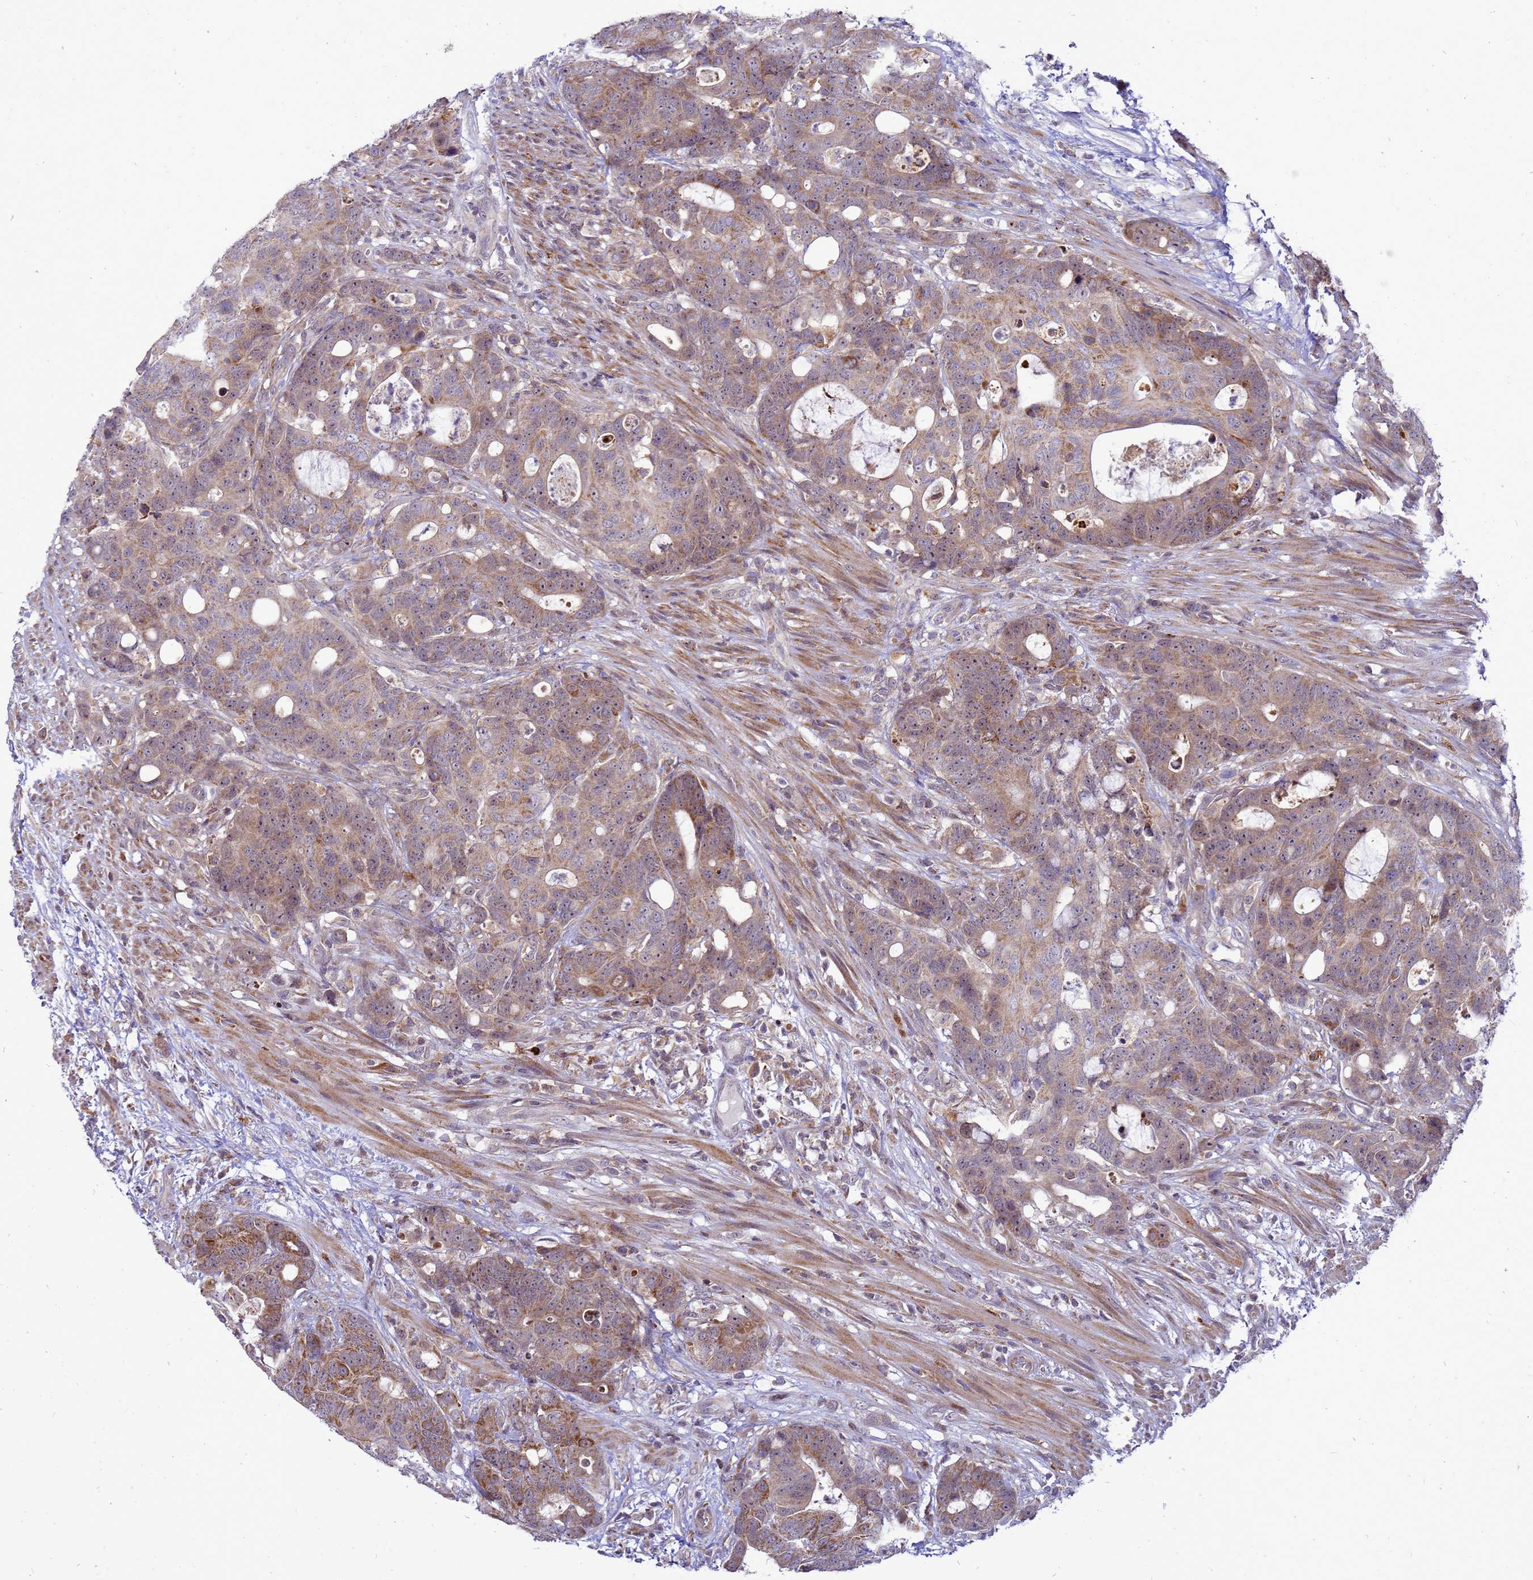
{"staining": {"intensity": "moderate", "quantity": ">75%", "location": "cytoplasmic/membranous"}, "tissue": "colorectal cancer", "cell_type": "Tumor cells", "image_type": "cancer", "snomed": [{"axis": "morphology", "description": "Adenocarcinoma, NOS"}, {"axis": "topography", "description": "Colon"}], "caption": "Protein staining displays moderate cytoplasmic/membranous expression in approximately >75% of tumor cells in adenocarcinoma (colorectal).", "gene": "C12orf43", "patient": {"sex": "female", "age": 82}}